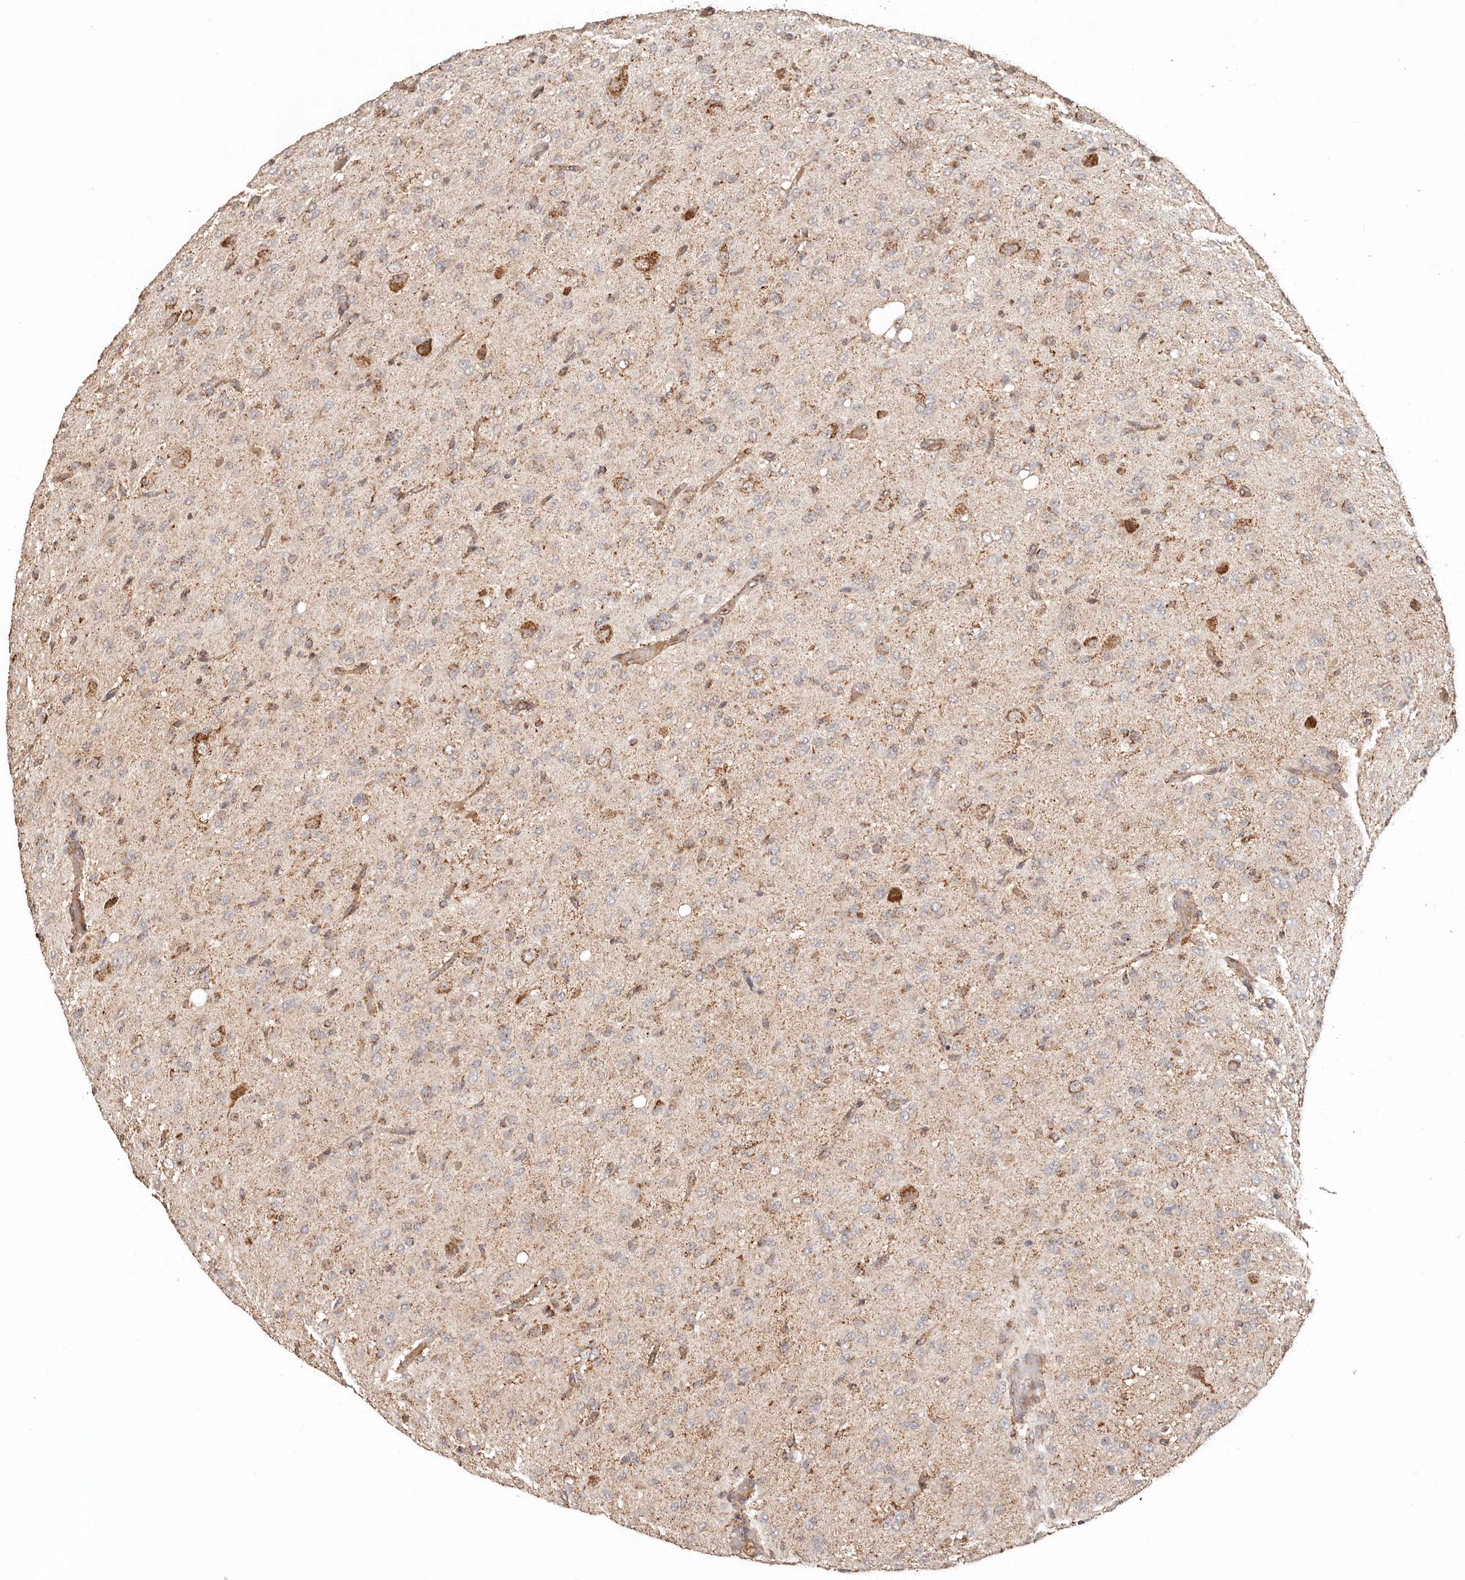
{"staining": {"intensity": "moderate", "quantity": ">75%", "location": "cytoplasmic/membranous"}, "tissue": "glioma", "cell_type": "Tumor cells", "image_type": "cancer", "snomed": [{"axis": "morphology", "description": "Glioma, malignant, High grade"}, {"axis": "topography", "description": "Brain"}], "caption": "Moderate cytoplasmic/membranous staining is identified in about >75% of tumor cells in malignant glioma (high-grade).", "gene": "NDUFB11", "patient": {"sex": "female", "age": 59}}